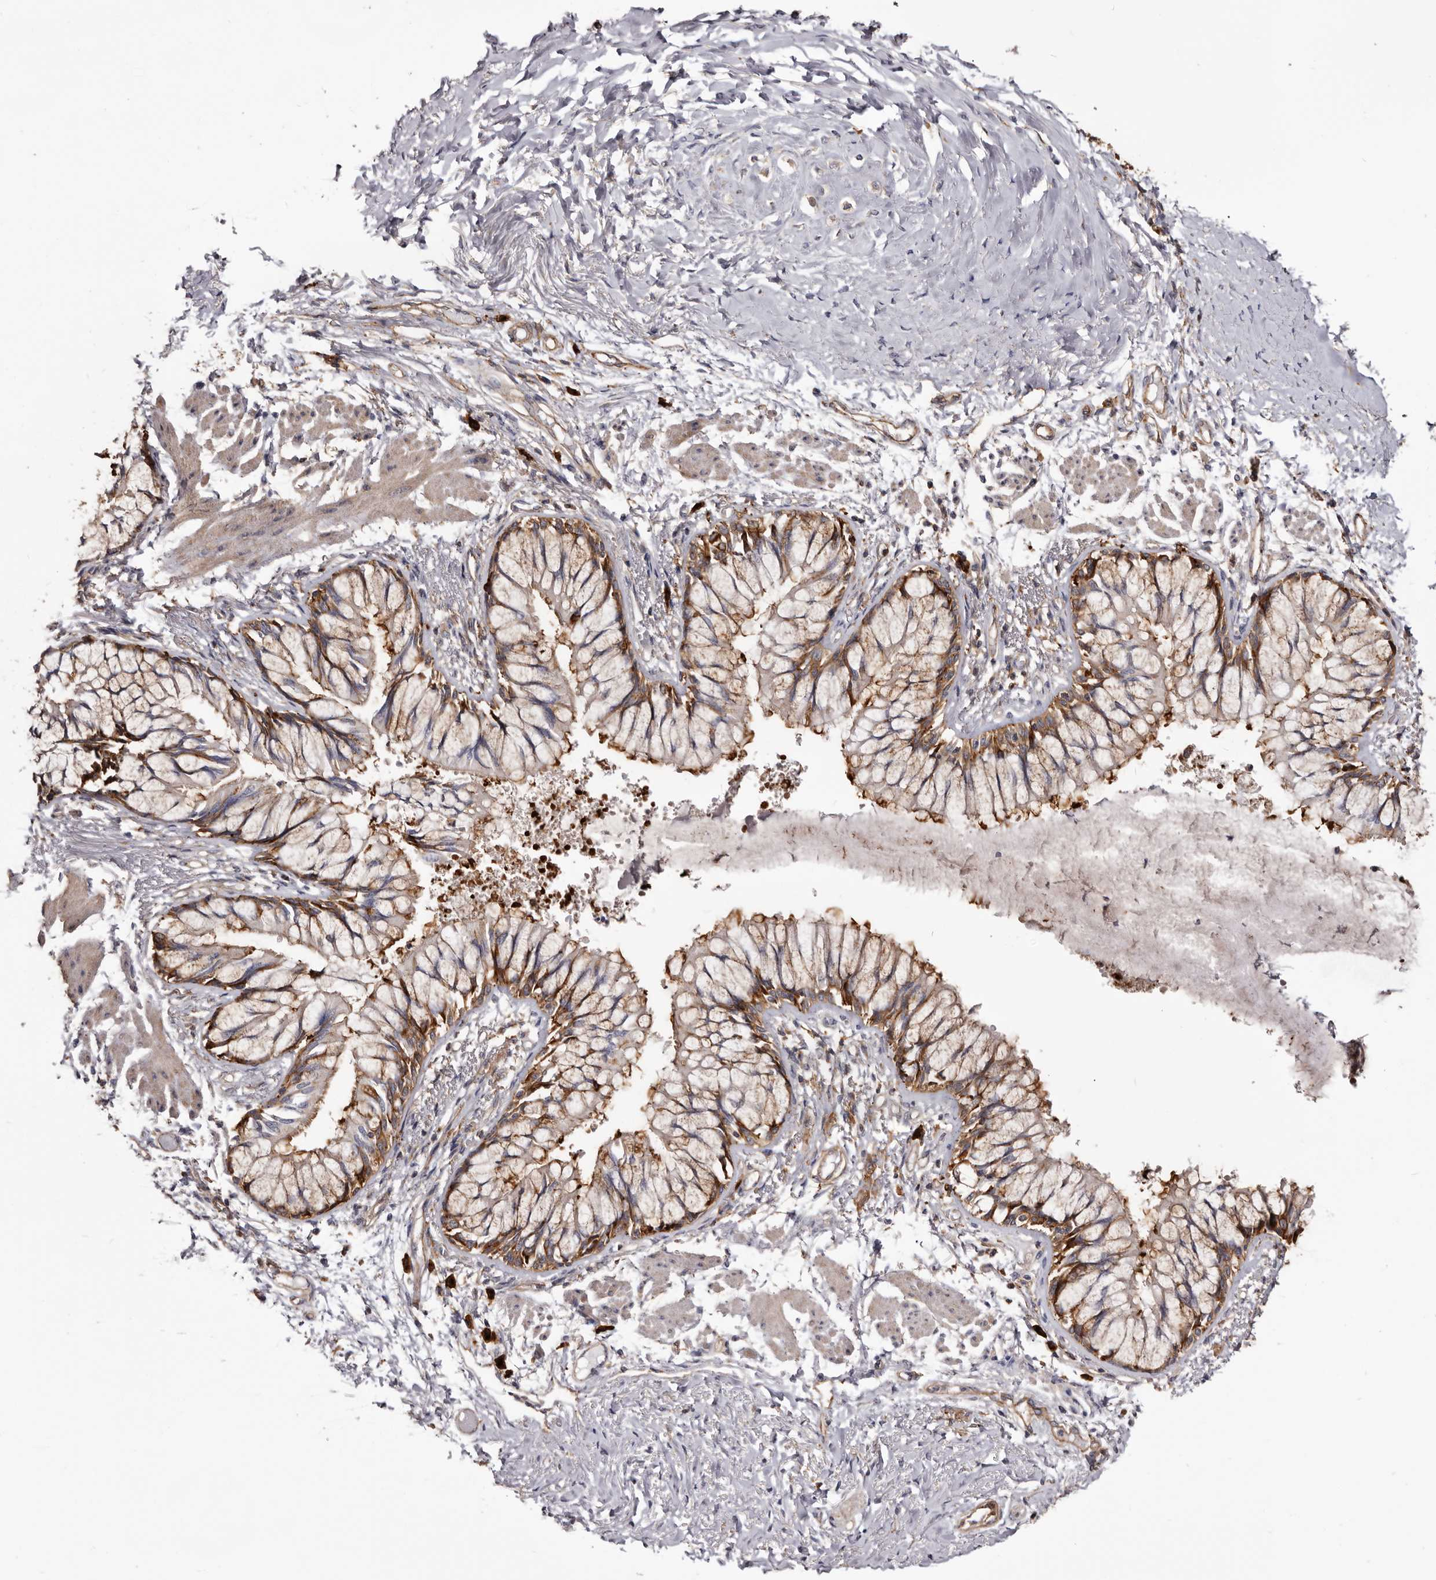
{"staining": {"intensity": "moderate", "quantity": ">75%", "location": "cytoplasmic/membranous"}, "tissue": "bronchus", "cell_type": "Respiratory epithelial cells", "image_type": "normal", "snomed": [{"axis": "morphology", "description": "Normal tissue, NOS"}, {"axis": "topography", "description": "Cartilage tissue"}, {"axis": "topography", "description": "Bronchus"}, {"axis": "topography", "description": "Lung"}], "caption": "A brown stain highlights moderate cytoplasmic/membranous staining of a protein in respiratory epithelial cells of normal bronchus.", "gene": "TPD52", "patient": {"sex": "male", "age": 64}}